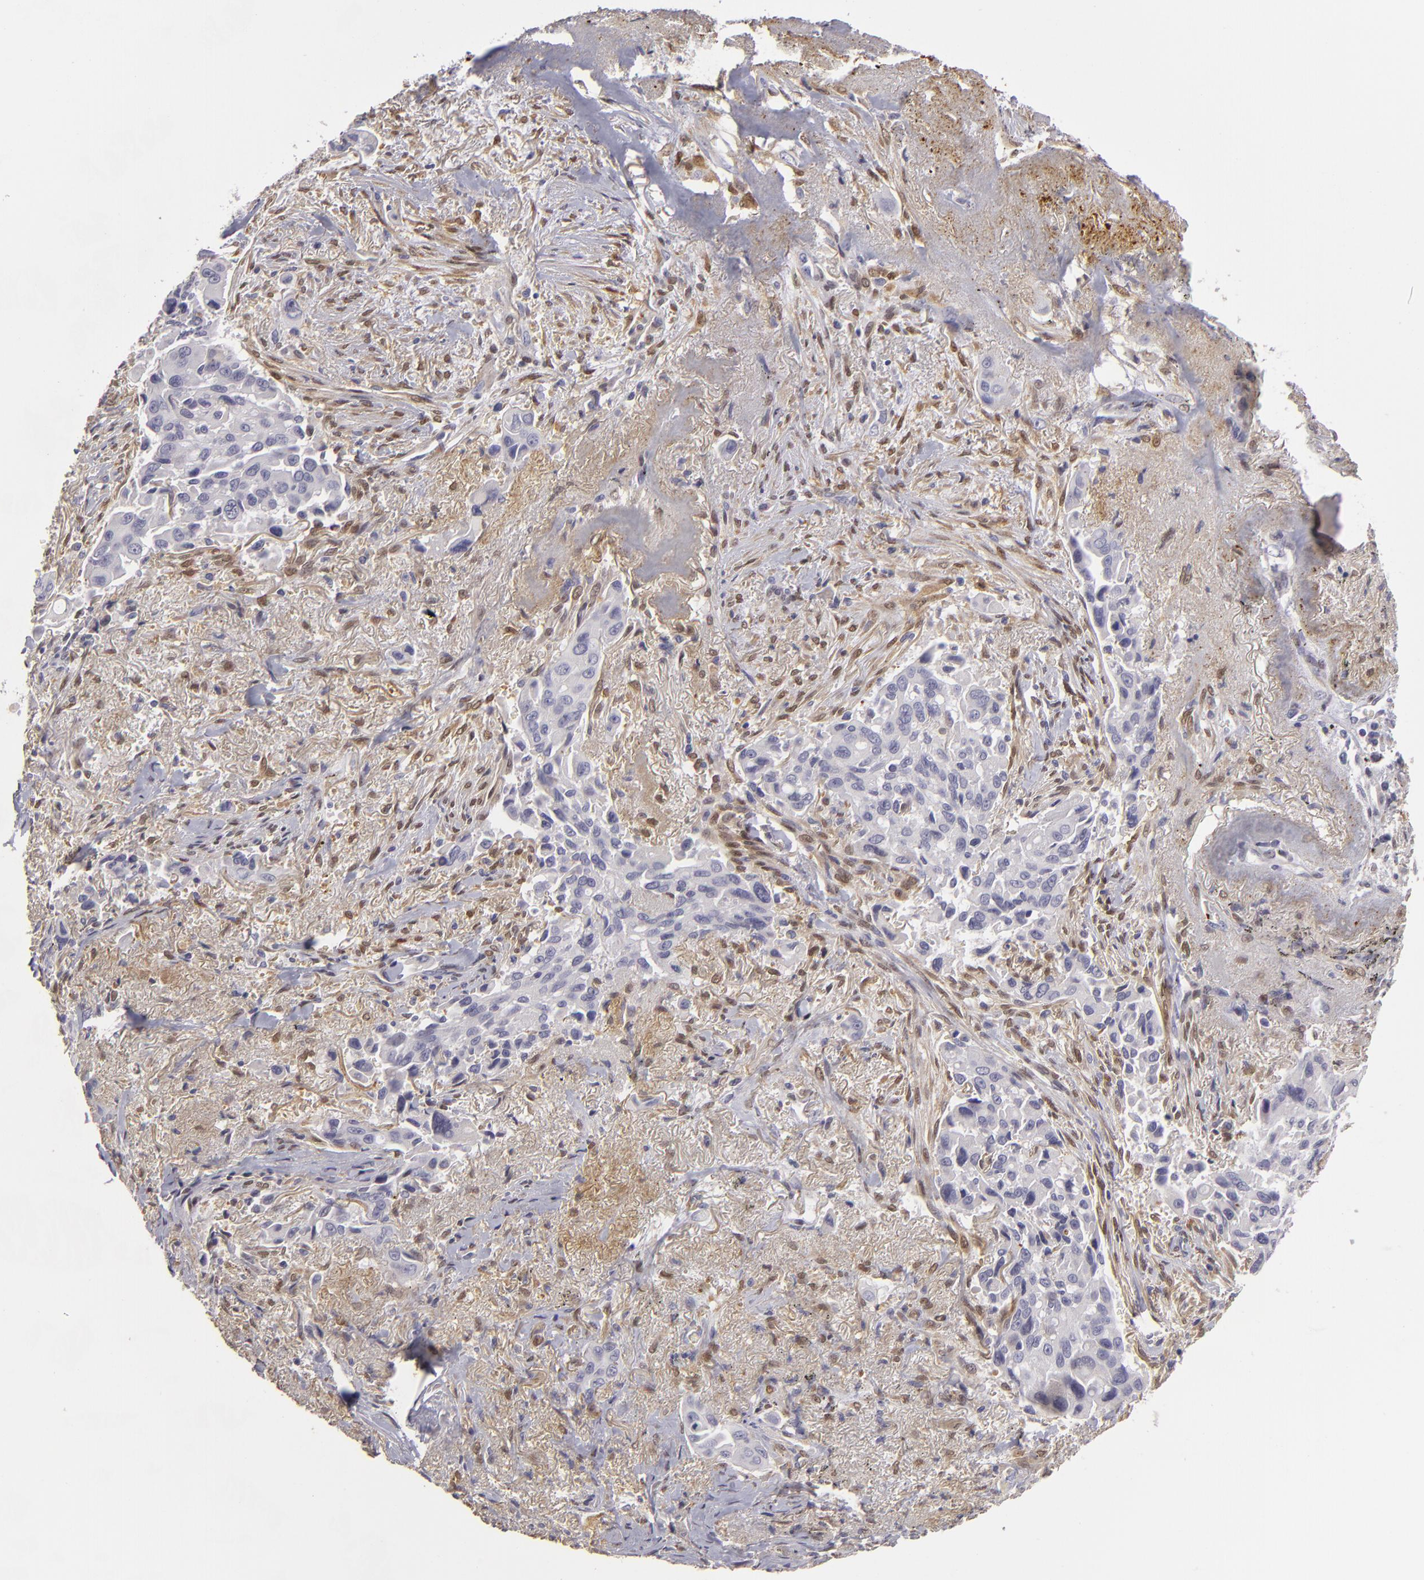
{"staining": {"intensity": "negative", "quantity": "none", "location": "none"}, "tissue": "lung cancer", "cell_type": "Tumor cells", "image_type": "cancer", "snomed": [{"axis": "morphology", "description": "Adenocarcinoma, NOS"}, {"axis": "topography", "description": "Lung"}], "caption": "High power microscopy image of an immunohistochemistry image of lung cancer (adenocarcinoma), revealing no significant expression in tumor cells.", "gene": "EFS", "patient": {"sex": "male", "age": 68}}